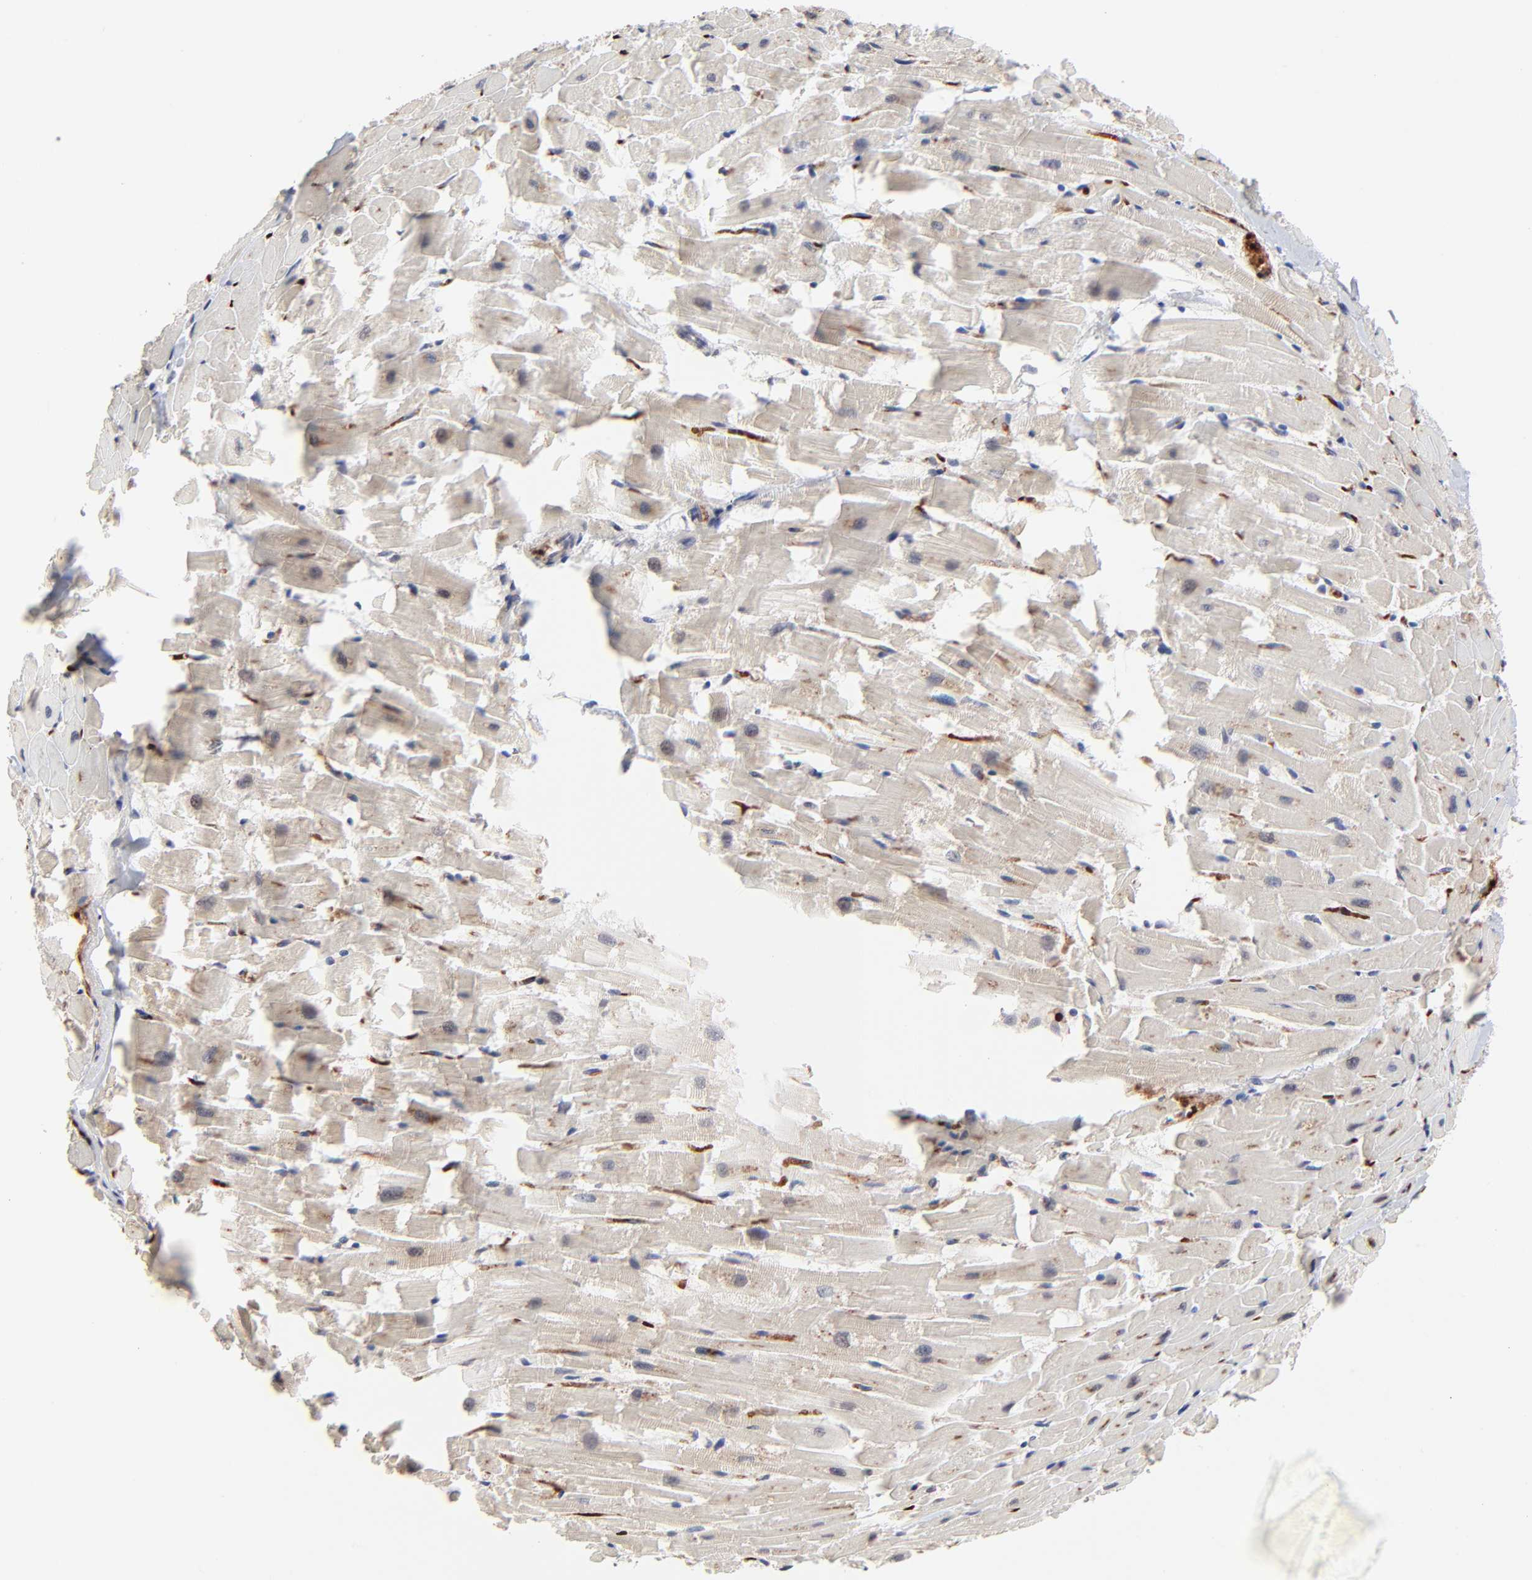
{"staining": {"intensity": "weak", "quantity": "25%-75%", "location": "cytoplasmic/membranous,nuclear"}, "tissue": "heart muscle", "cell_type": "Cardiomyocytes", "image_type": "normal", "snomed": [{"axis": "morphology", "description": "Normal tissue, NOS"}, {"axis": "topography", "description": "Heart"}], "caption": "An IHC micrograph of normal tissue is shown. Protein staining in brown highlights weak cytoplasmic/membranous,nuclear positivity in heart muscle within cardiomyocytes.", "gene": "CASP10", "patient": {"sex": "female", "age": 19}}